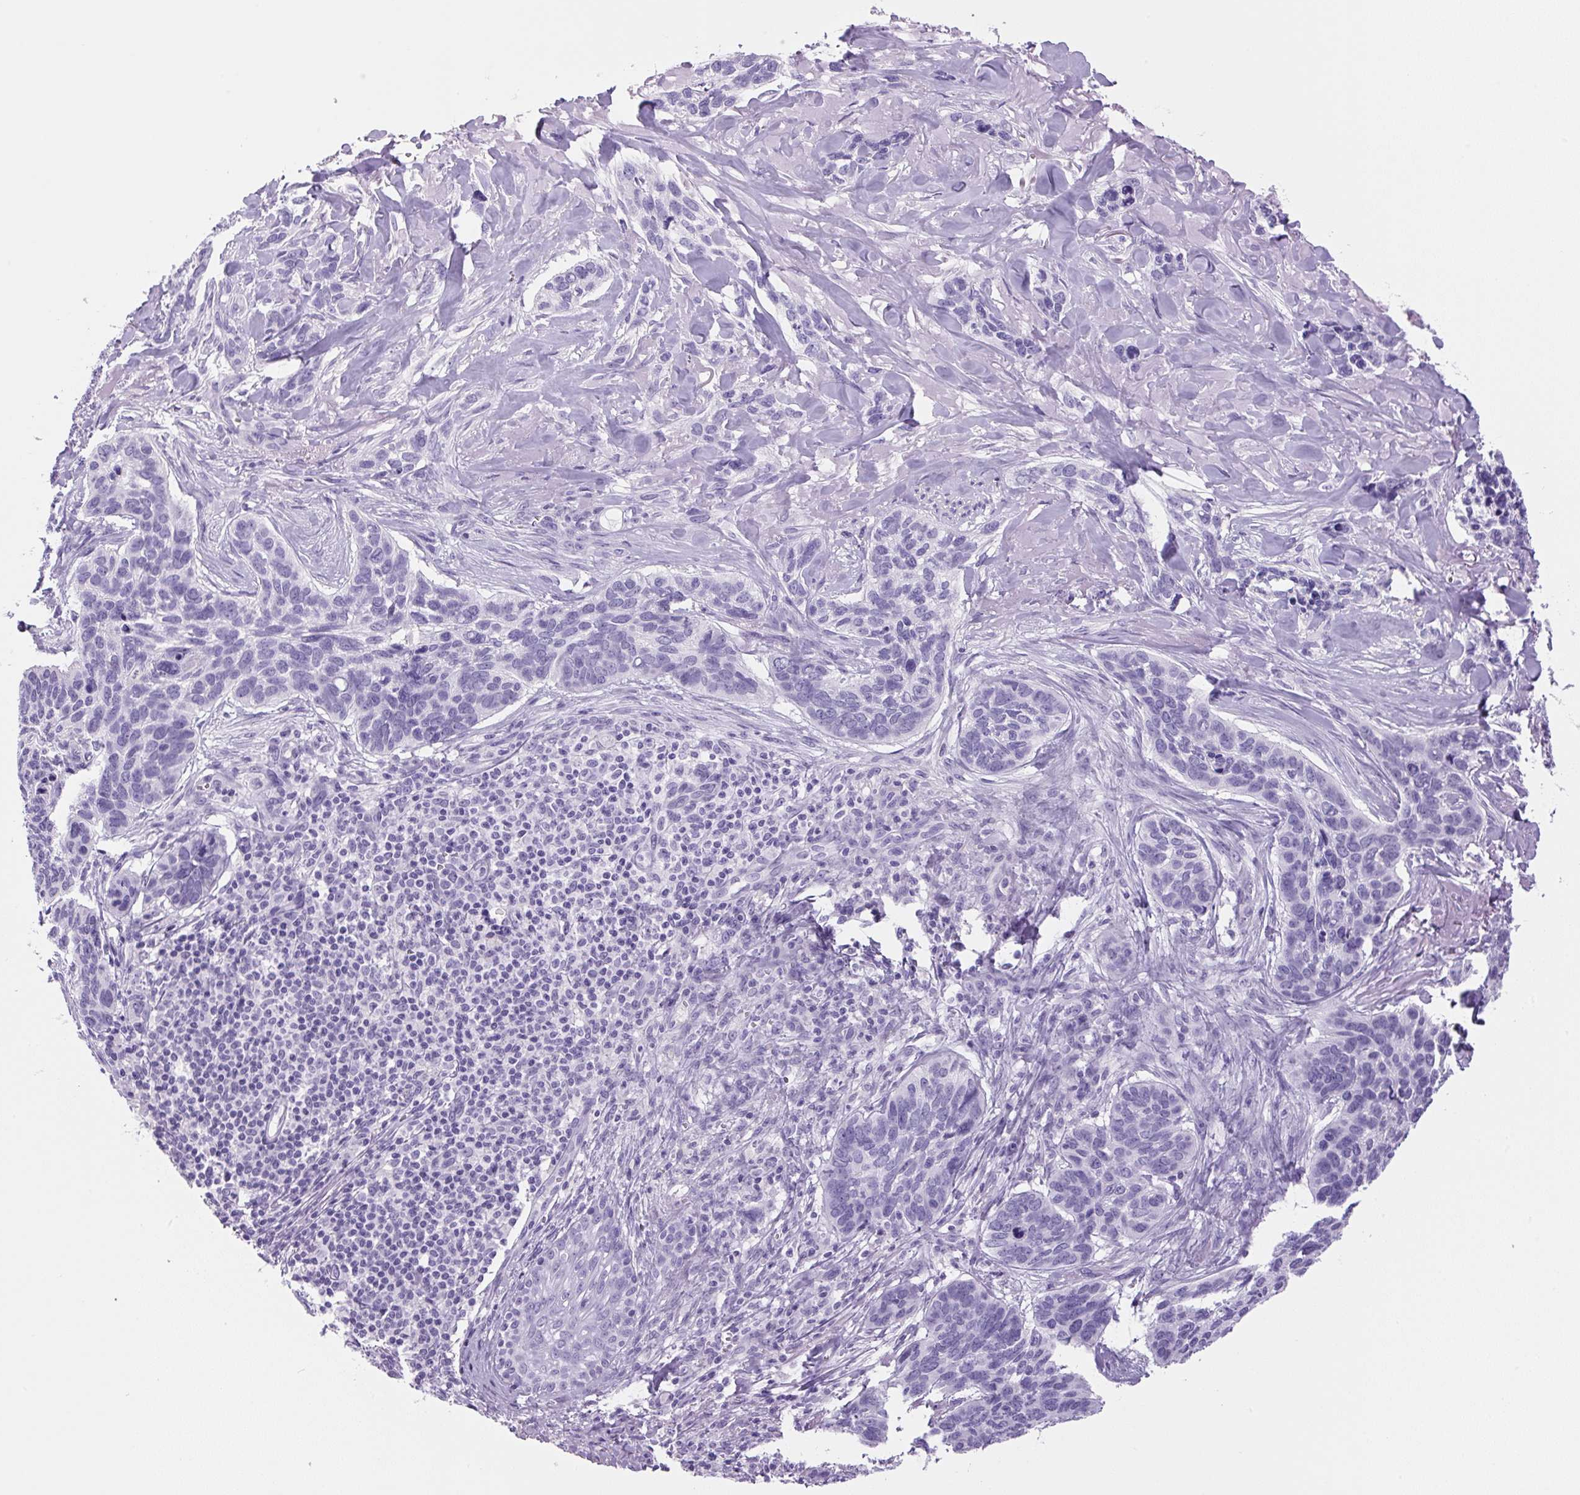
{"staining": {"intensity": "negative", "quantity": "none", "location": "none"}, "tissue": "skin cancer", "cell_type": "Tumor cells", "image_type": "cancer", "snomed": [{"axis": "morphology", "description": "Basal cell carcinoma"}, {"axis": "topography", "description": "Skin"}], "caption": "There is no significant expression in tumor cells of skin basal cell carcinoma. (DAB (3,3'-diaminobenzidine) IHC with hematoxylin counter stain).", "gene": "PRRT1", "patient": {"sex": "male", "age": 86}}